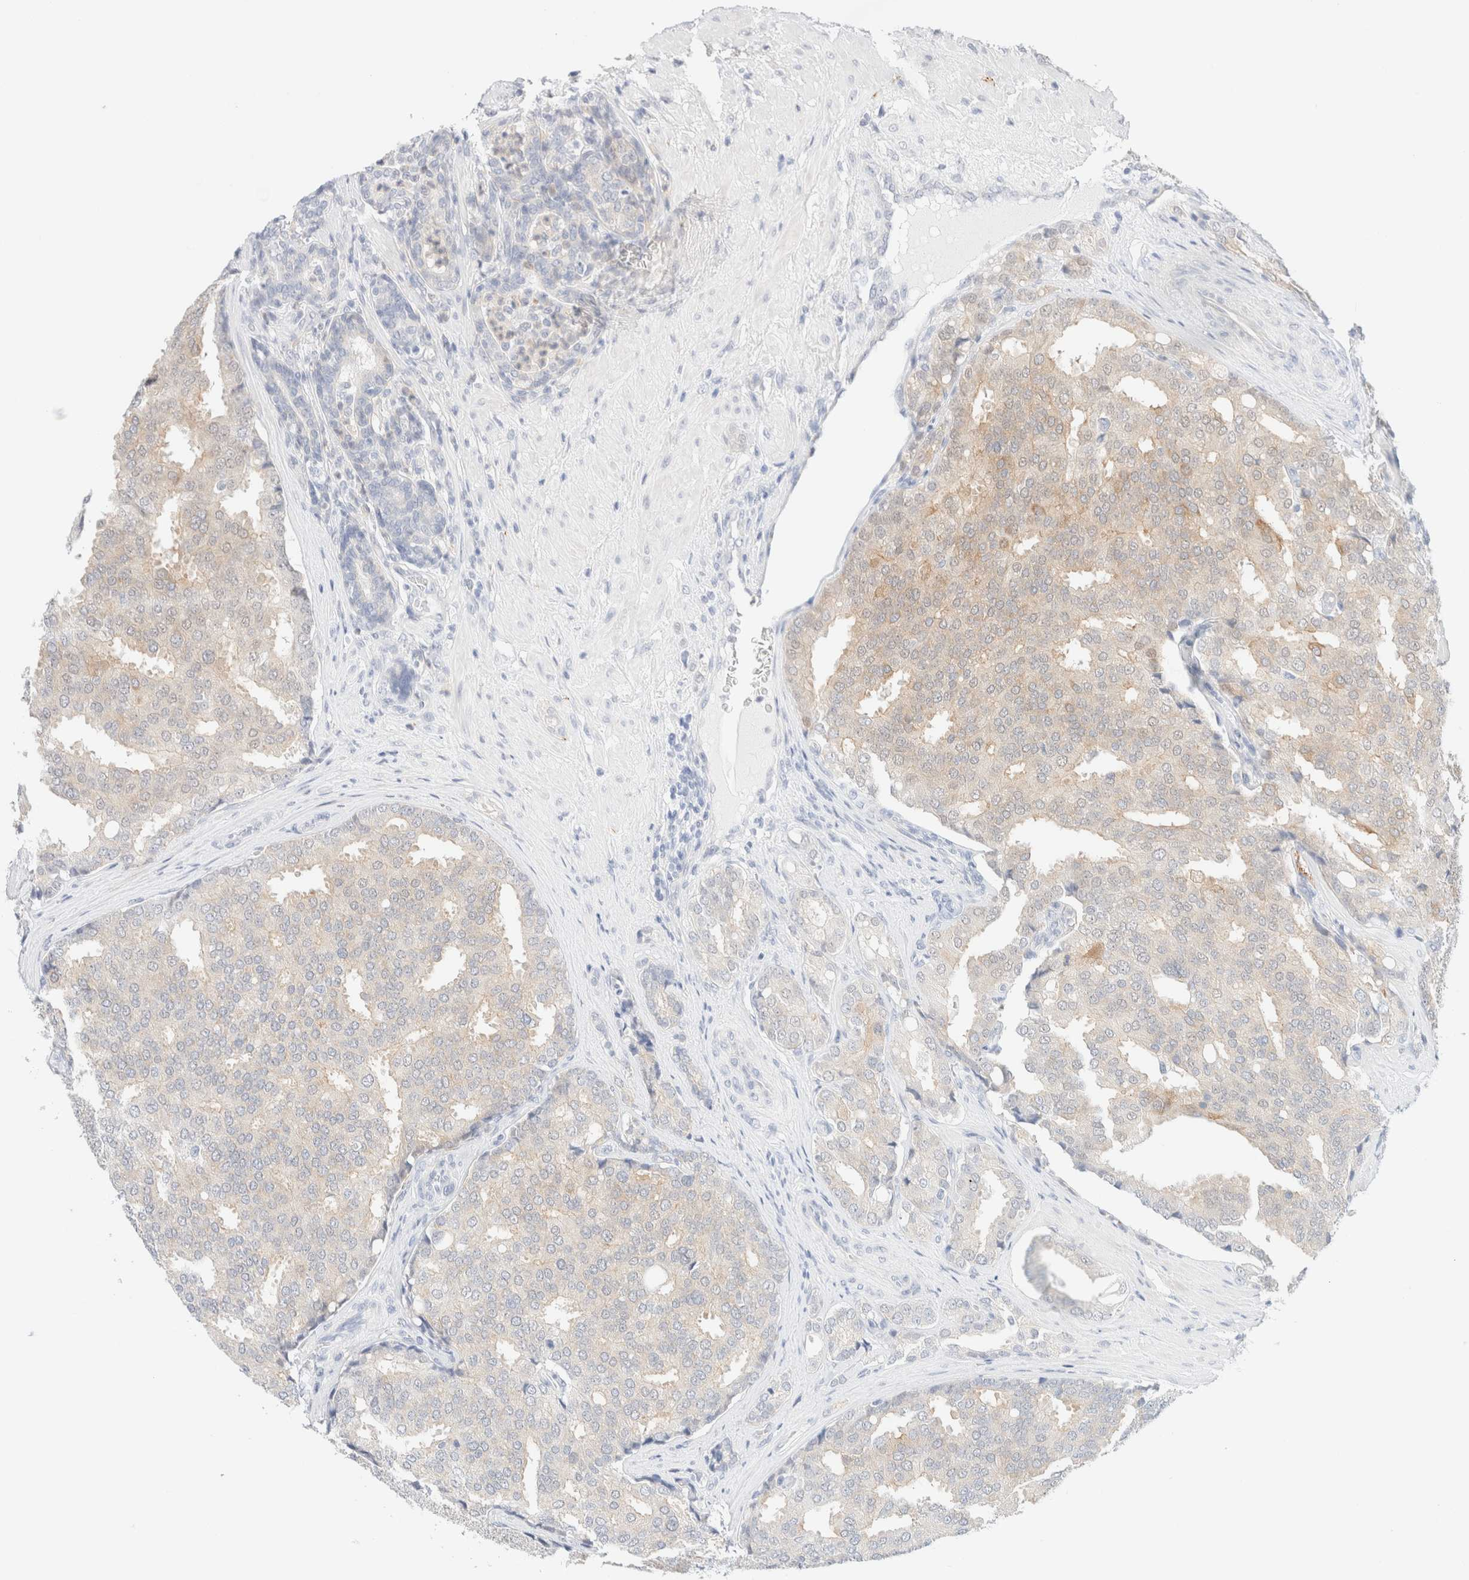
{"staining": {"intensity": "negative", "quantity": "none", "location": "none"}, "tissue": "prostate cancer", "cell_type": "Tumor cells", "image_type": "cancer", "snomed": [{"axis": "morphology", "description": "Adenocarcinoma, High grade"}, {"axis": "topography", "description": "Prostate"}], "caption": "This histopathology image is of prostate cancer (high-grade adenocarcinoma) stained with immunohistochemistry to label a protein in brown with the nuclei are counter-stained blue. There is no expression in tumor cells.", "gene": "UNC13B", "patient": {"sex": "male", "age": 50}}